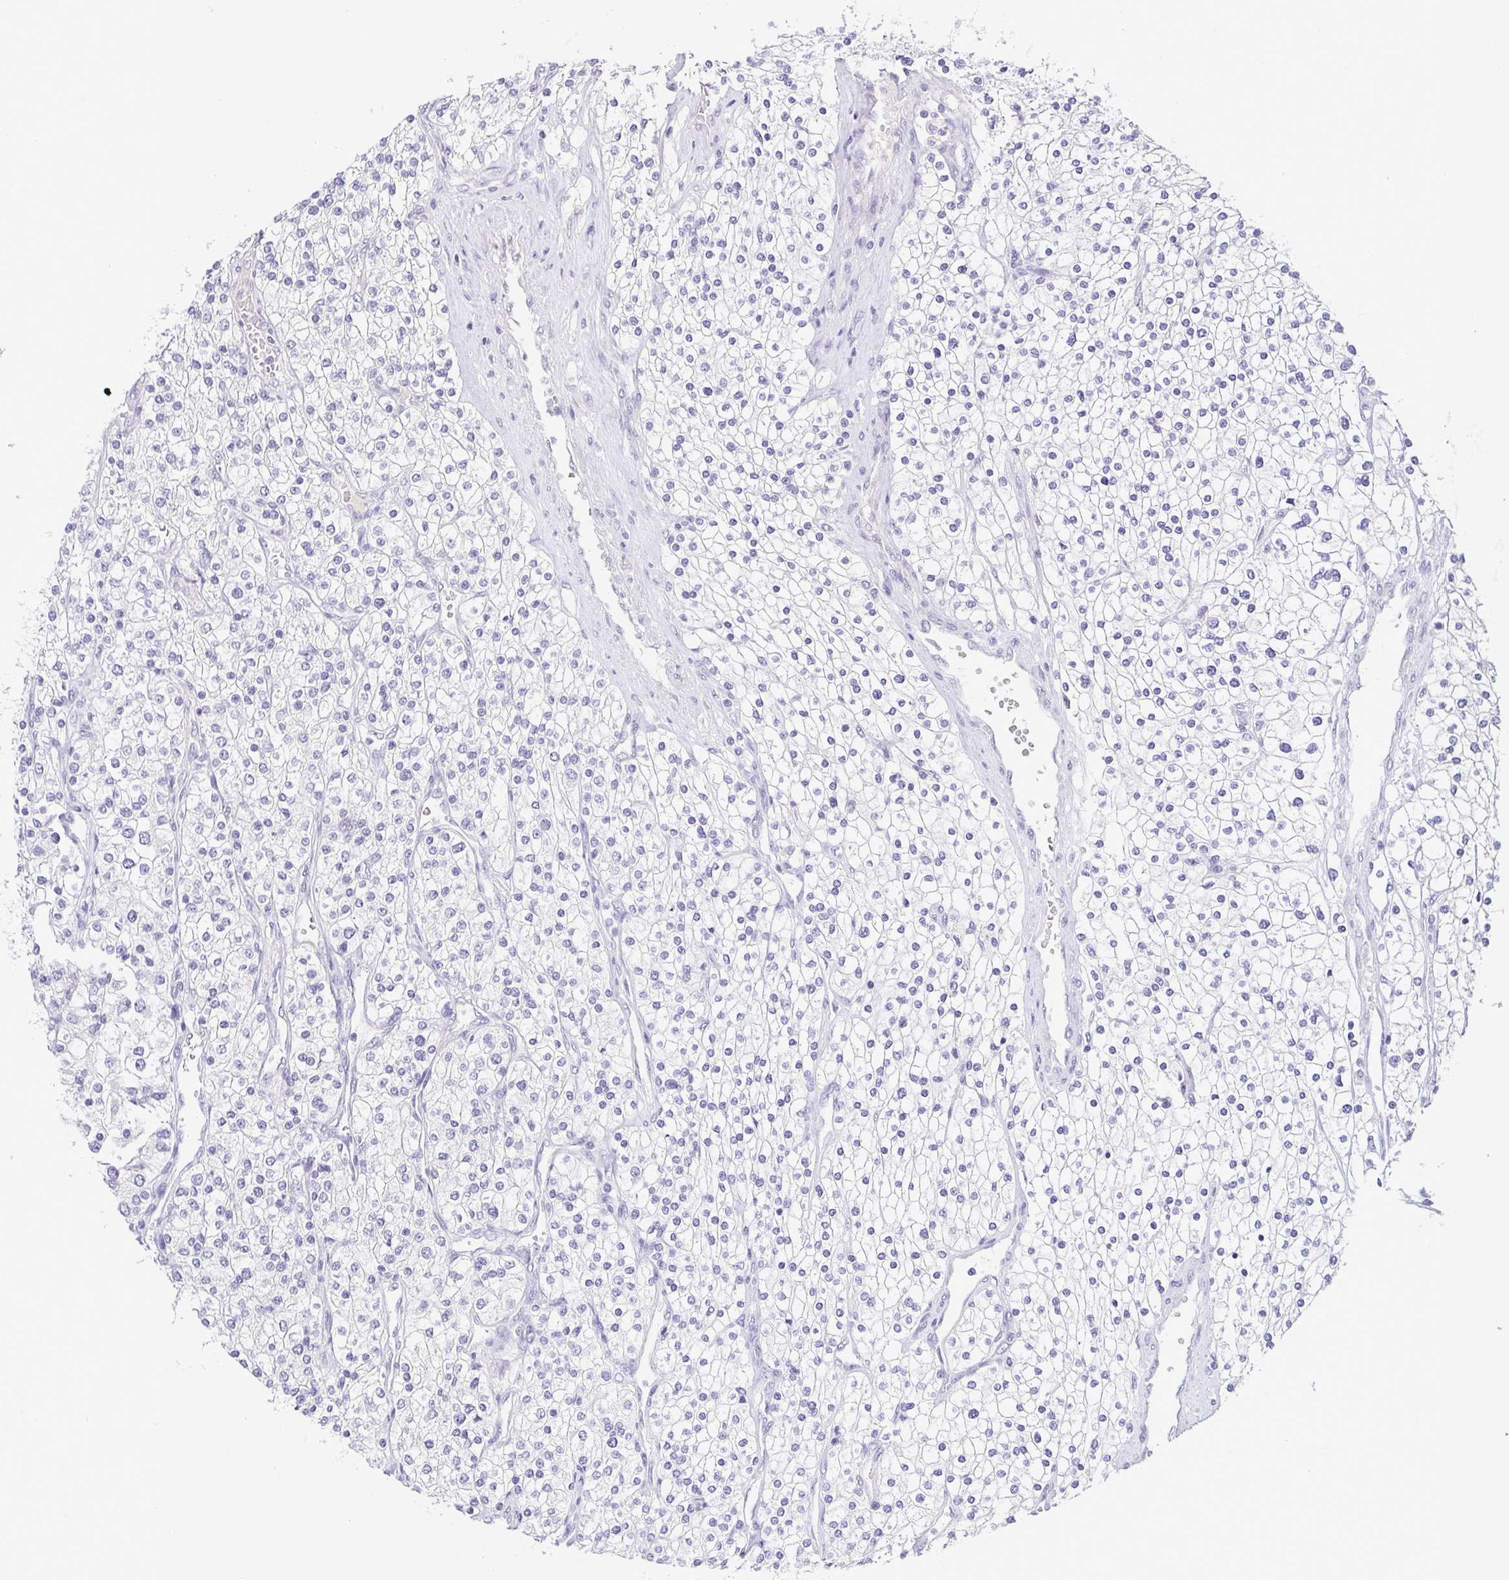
{"staining": {"intensity": "negative", "quantity": "none", "location": "none"}, "tissue": "renal cancer", "cell_type": "Tumor cells", "image_type": "cancer", "snomed": [{"axis": "morphology", "description": "Adenocarcinoma, NOS"}, {"axis": "topography", "description": "Kidney"}], "caption": "Renal adenocarcinoma was stained to show a protein in brown. There is no significant expression in tumor cells.", "gene": "TCF3", "patient": {"sex": "male", "age": 80}}